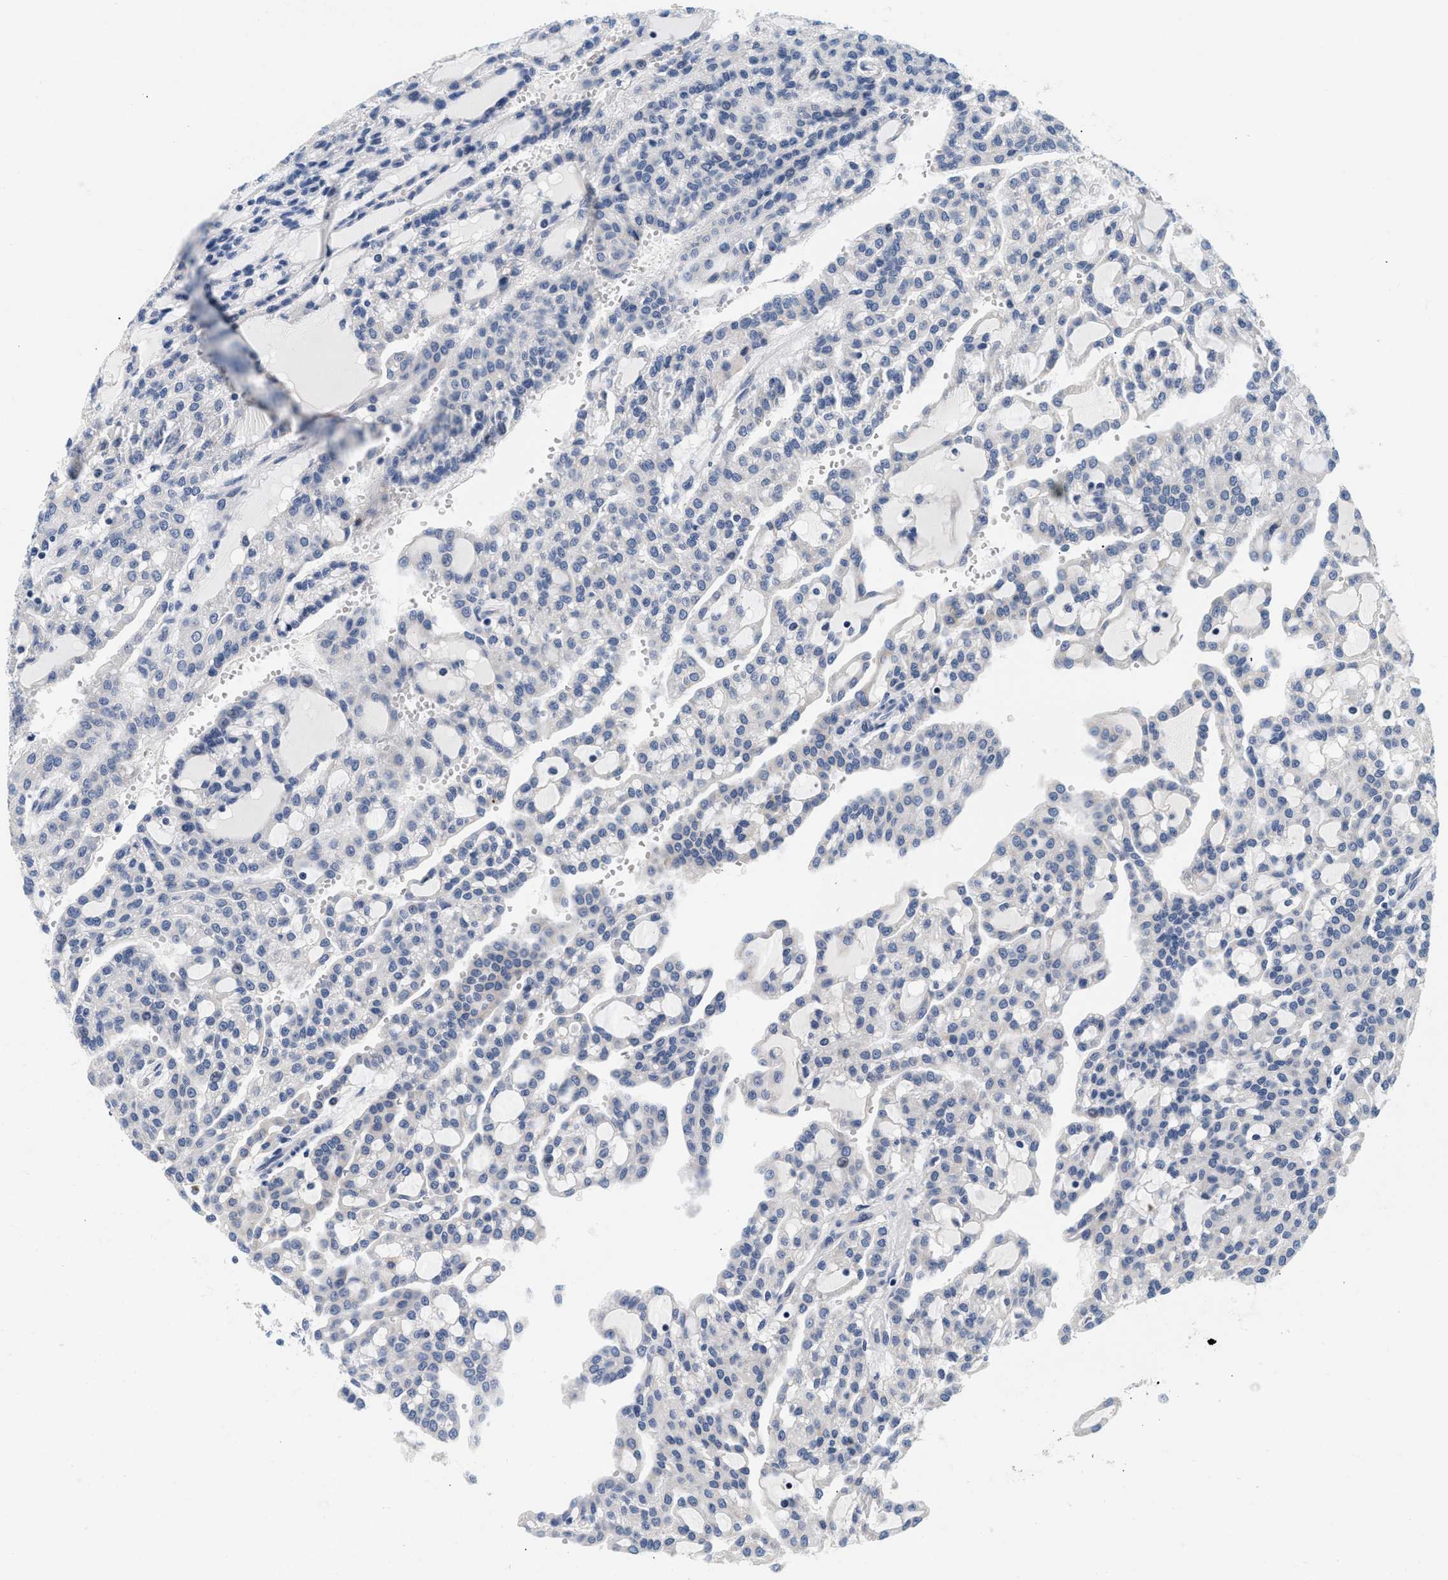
{"staining": {"intensity": "negative", "quantity": "none", "location": "none"}, "tissue": "renal cancer", "cell_type": "Tumor cells", "image_type": "cancer", "snomed": [{"axis": "morphology", "description": "Adenocarcinoma, NOS"}, {"axis": "topography", "description": "Kidney"}], "caption": "Tumor cells show no significant protein staining in renal cancer.", "gene": "PDP1", "patient": {"sex": "male", "age": 63}}